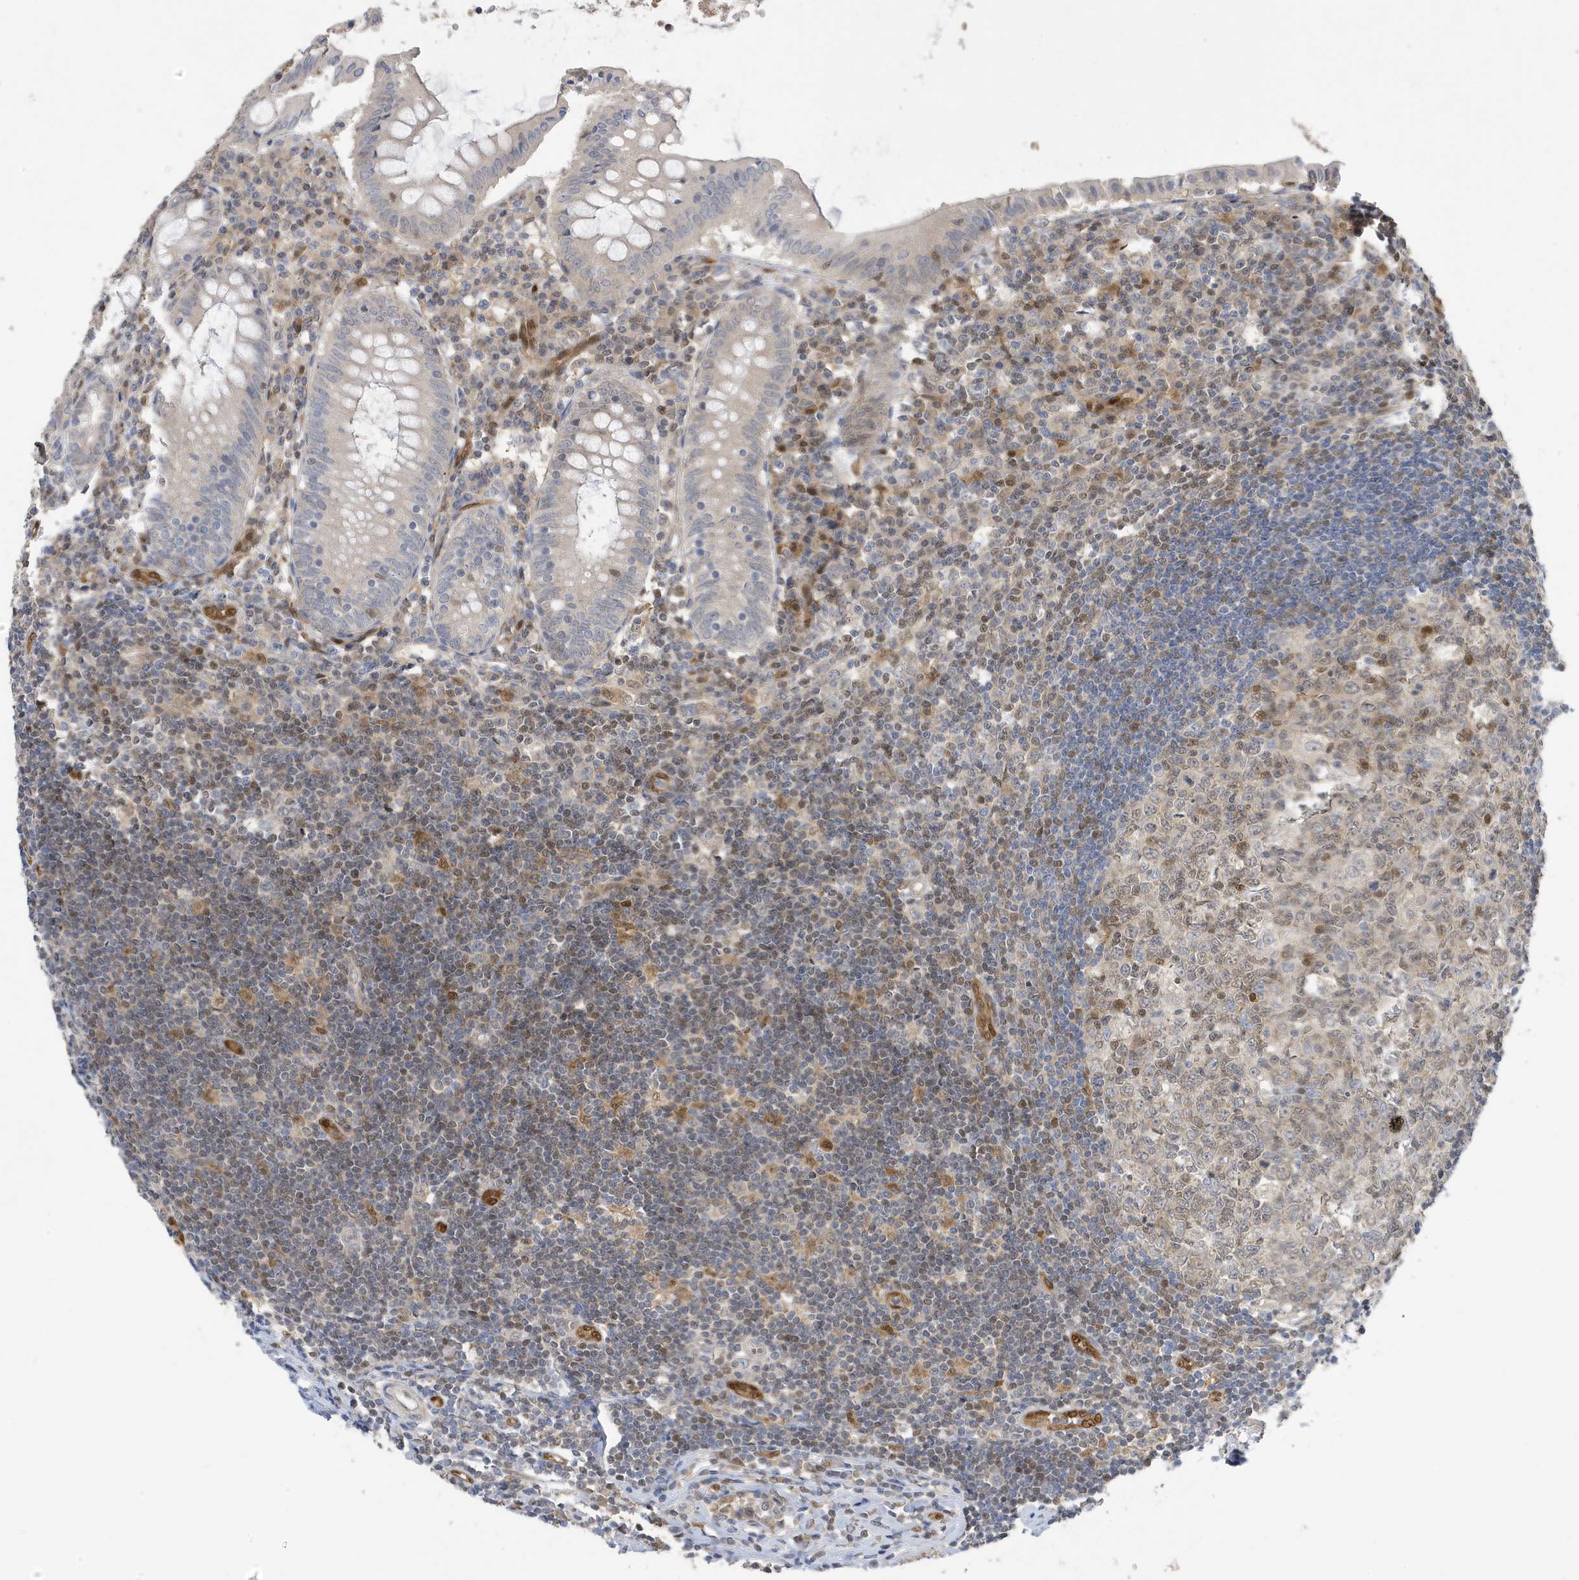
{"staining": {"intensity": "weak", "quantity": "<25%", "location": "nuclear"}, "tissue": "appendix", "cell_type": "Glandular cells", "image_type": "normal", "snomed": [{"axis": "morphology", "description": "Normal tissue, NOS"}, {"axis": "topography", "description": "Appendix"}], "caption": "Glandular cells are negative for protein expression in unremarkable human appendix.", "gene": "NCOA7", "patient": {"sex": "female", "age": 54}}